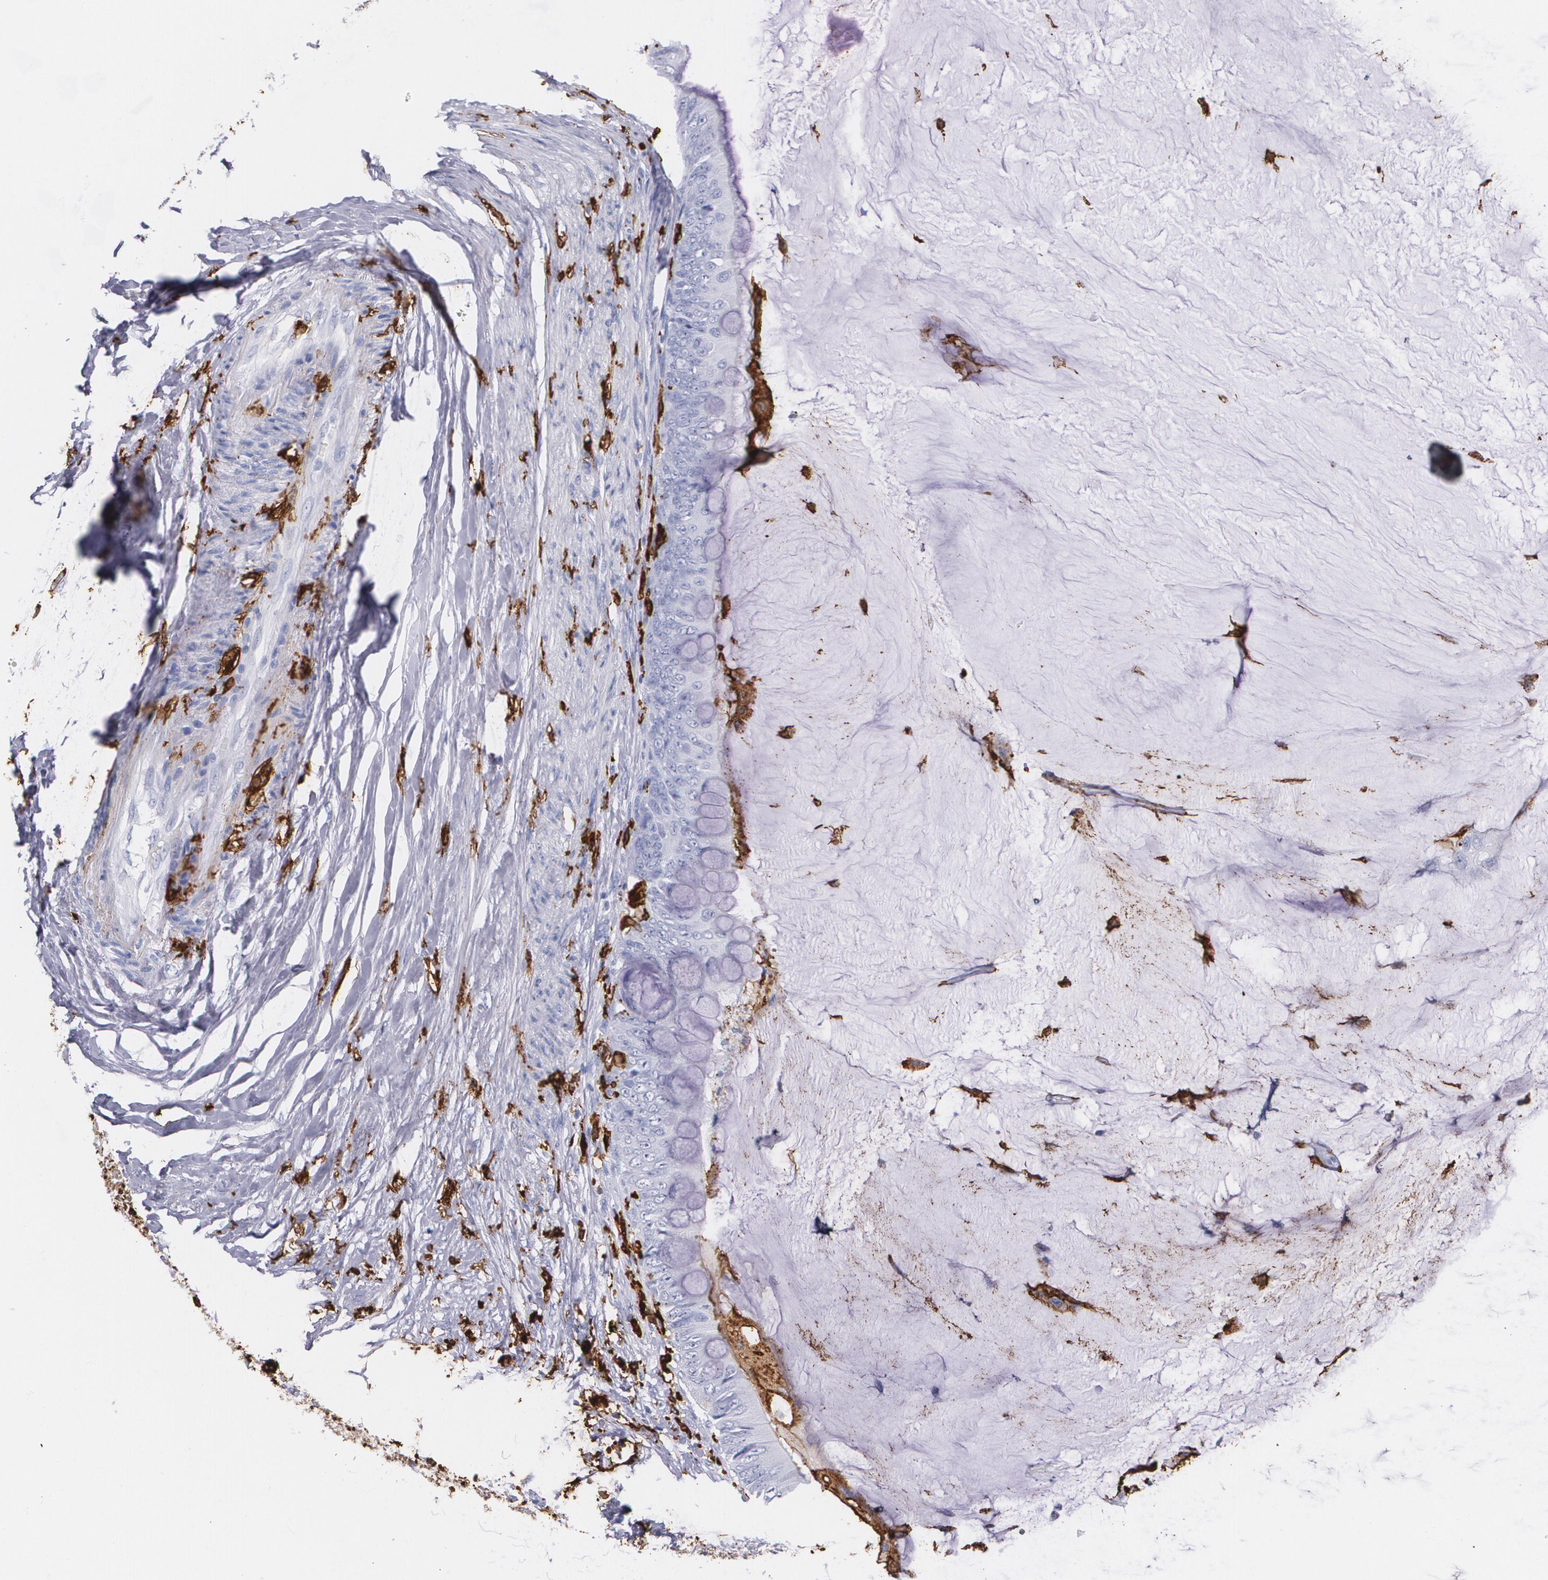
{"staining": {"intensity": "negative", "quantity": "none", "location": "none"}, "tissue": "colorectal cancer", "cell_type": "Tumor cells", "image_type": "cancer", "snomed": [{"axis": "morphology", "description": "Normal tissue, NOS"}, {"axis": "morphology", "description": "Adenocarcinoma, NOS"}, {"axis": "topography", "description": "Rectum"}, {"axis": "topography", "description": "Peripheral nerve tissue"}], "caption": "Tumor cells show no significant staining in colorectal cancer (adenocarcinoma).", "gene": "HLA-DRA", "patient": {"sex": "female", "age": 77}}